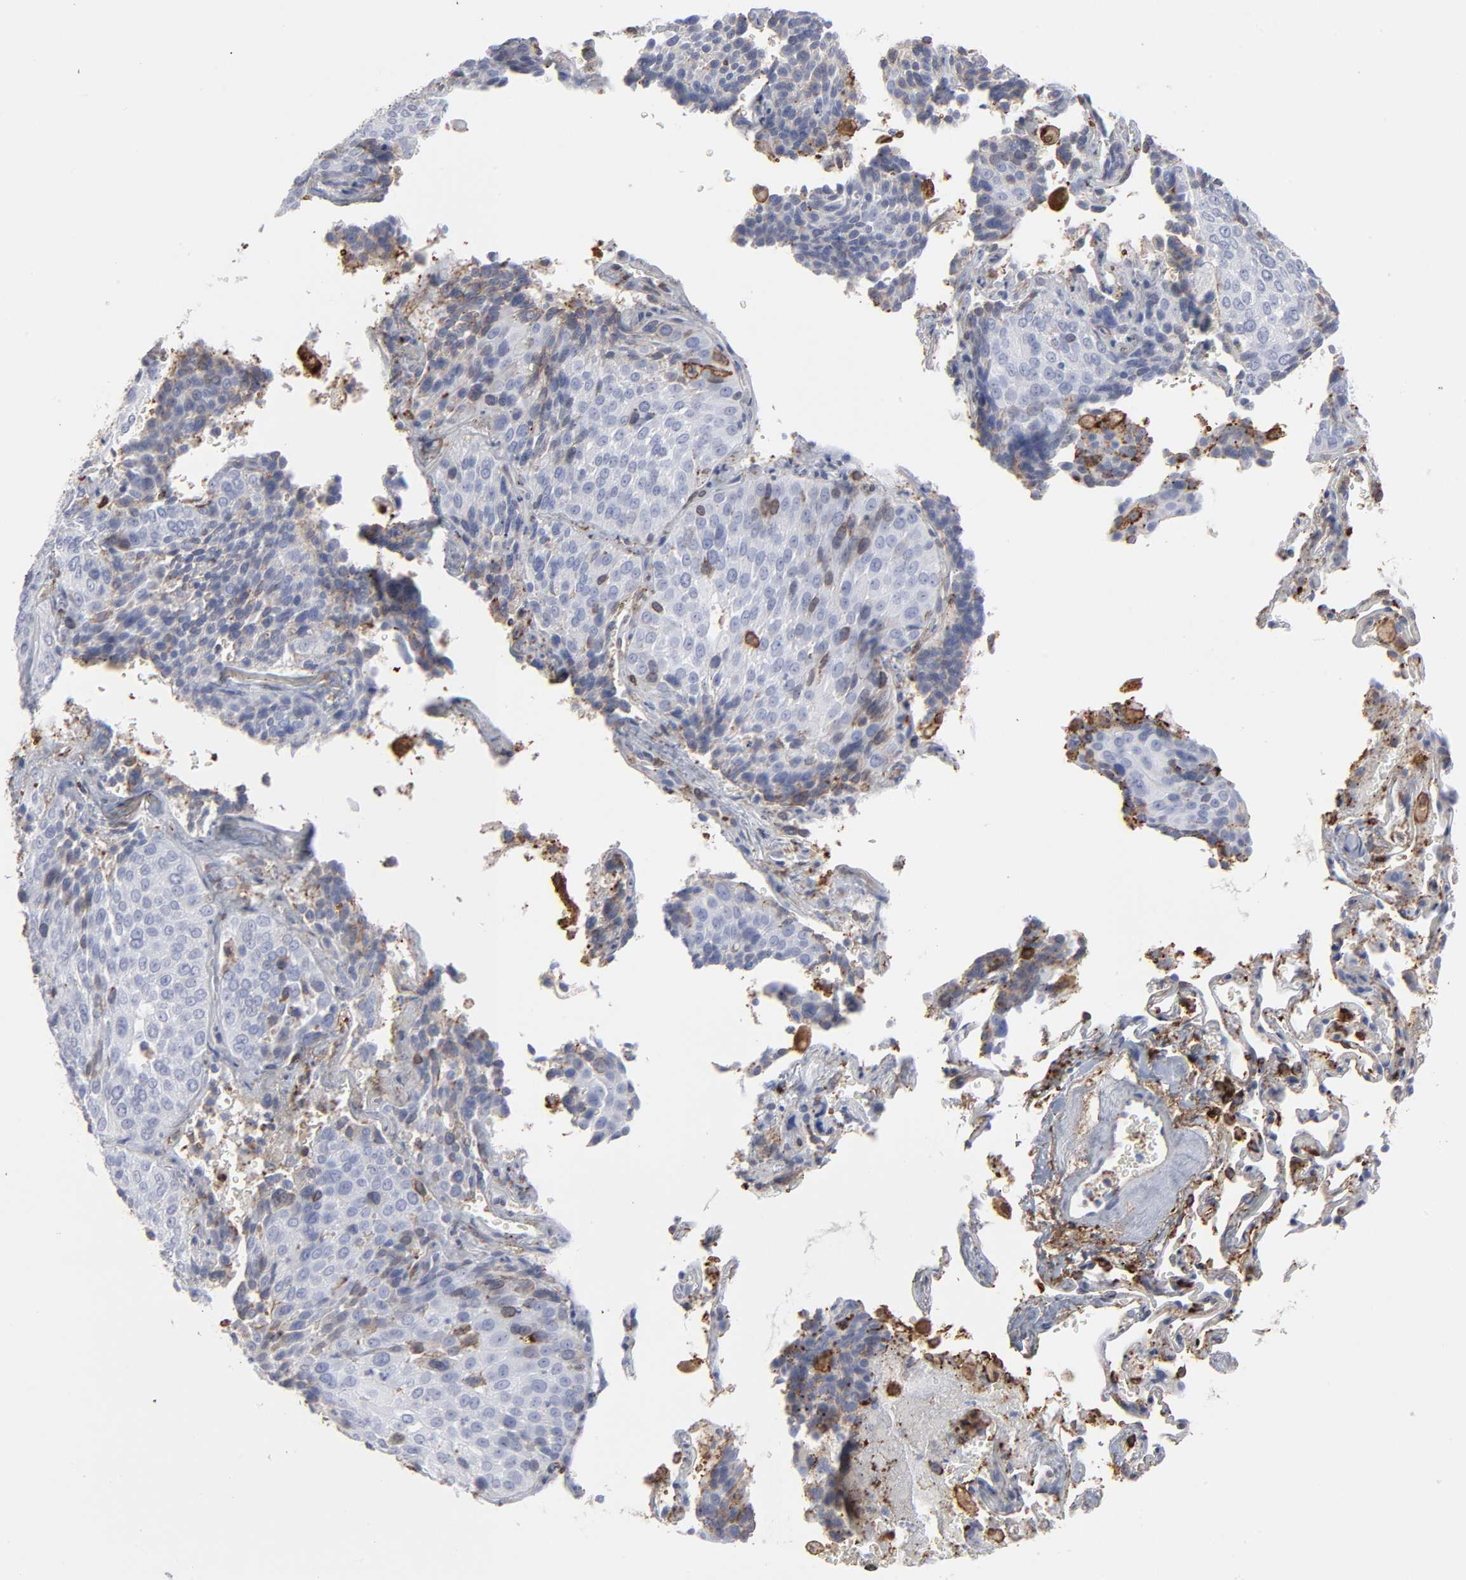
{"staining": {"intensity": "weak", "quantity": "<25%", "location": "cytoplasmic/membranous,nuclear"}, "tissue": "lung cancer", "cell_type": "Tumor cells", "image_type": "cancer", "snomed": [{"axis": "morphology", "description": "Squamous cell carcinoma, NOS"}, {"axis": "topography", "description": "Lung"}], "caption": "The image exhibits no staining of tumor cells in lung cancer.", "gene": "ANXA5", "patient": {"sex": "male", "age": 54}}